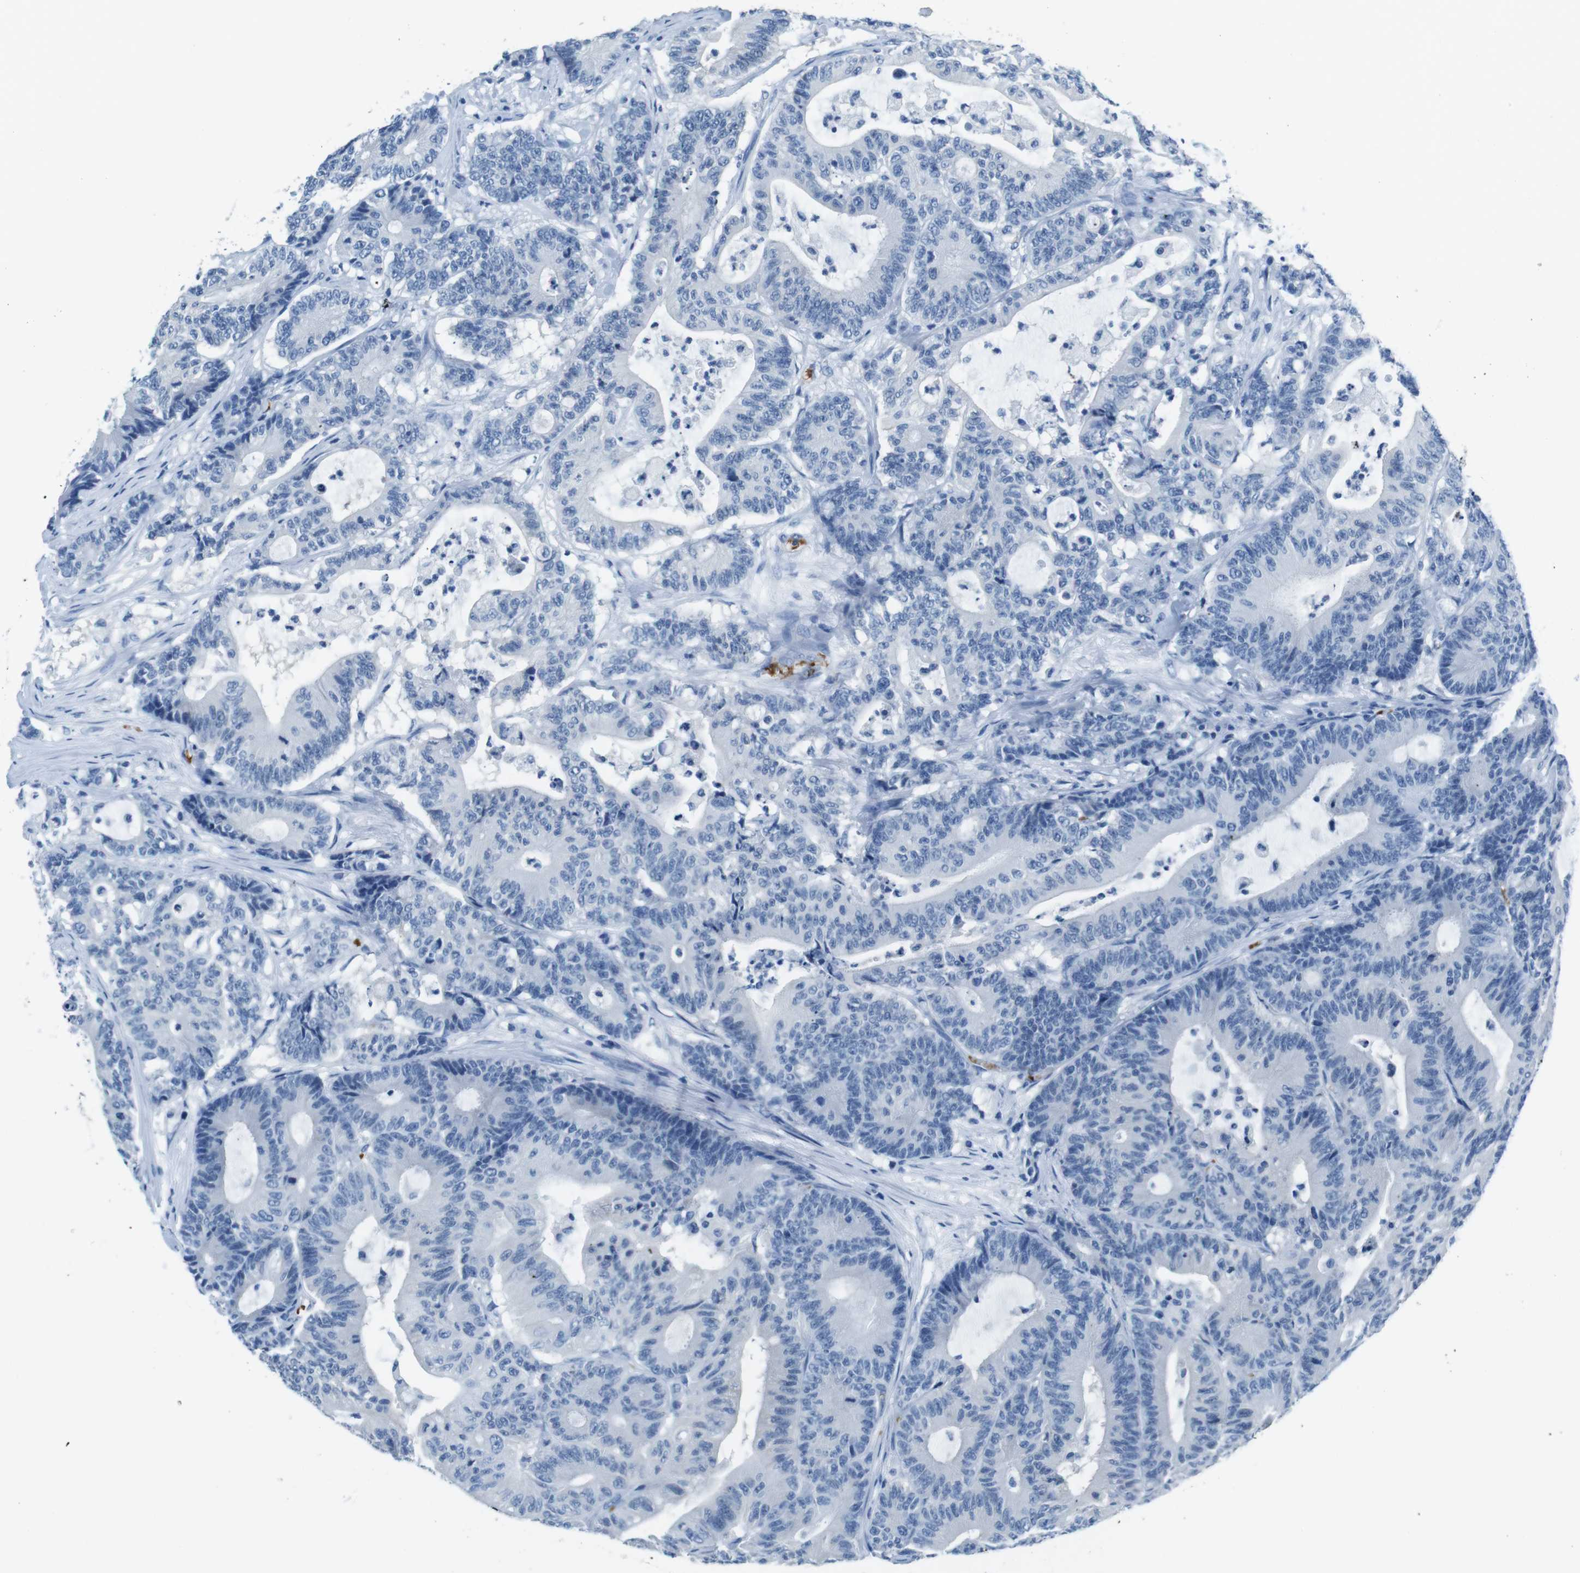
{"staining": {"intensity": "negative", "quantity": "none", "location": "none"}, "tissue": "colorectal cancer", "cell_type": "Tumor cells", "image_type": "cancer", "snomed": [{"axis": "morphology", "description": "Adenocarcinoma, NOS"}, {"axis": "topography", "description": "Colon"}], "caption": "Colorectal cancer was stained to show a protein in brown. There is no significant positivity in tumor cells.", "gene": "TFAP2C", "patient": {"sex": "female", "age": 84}}